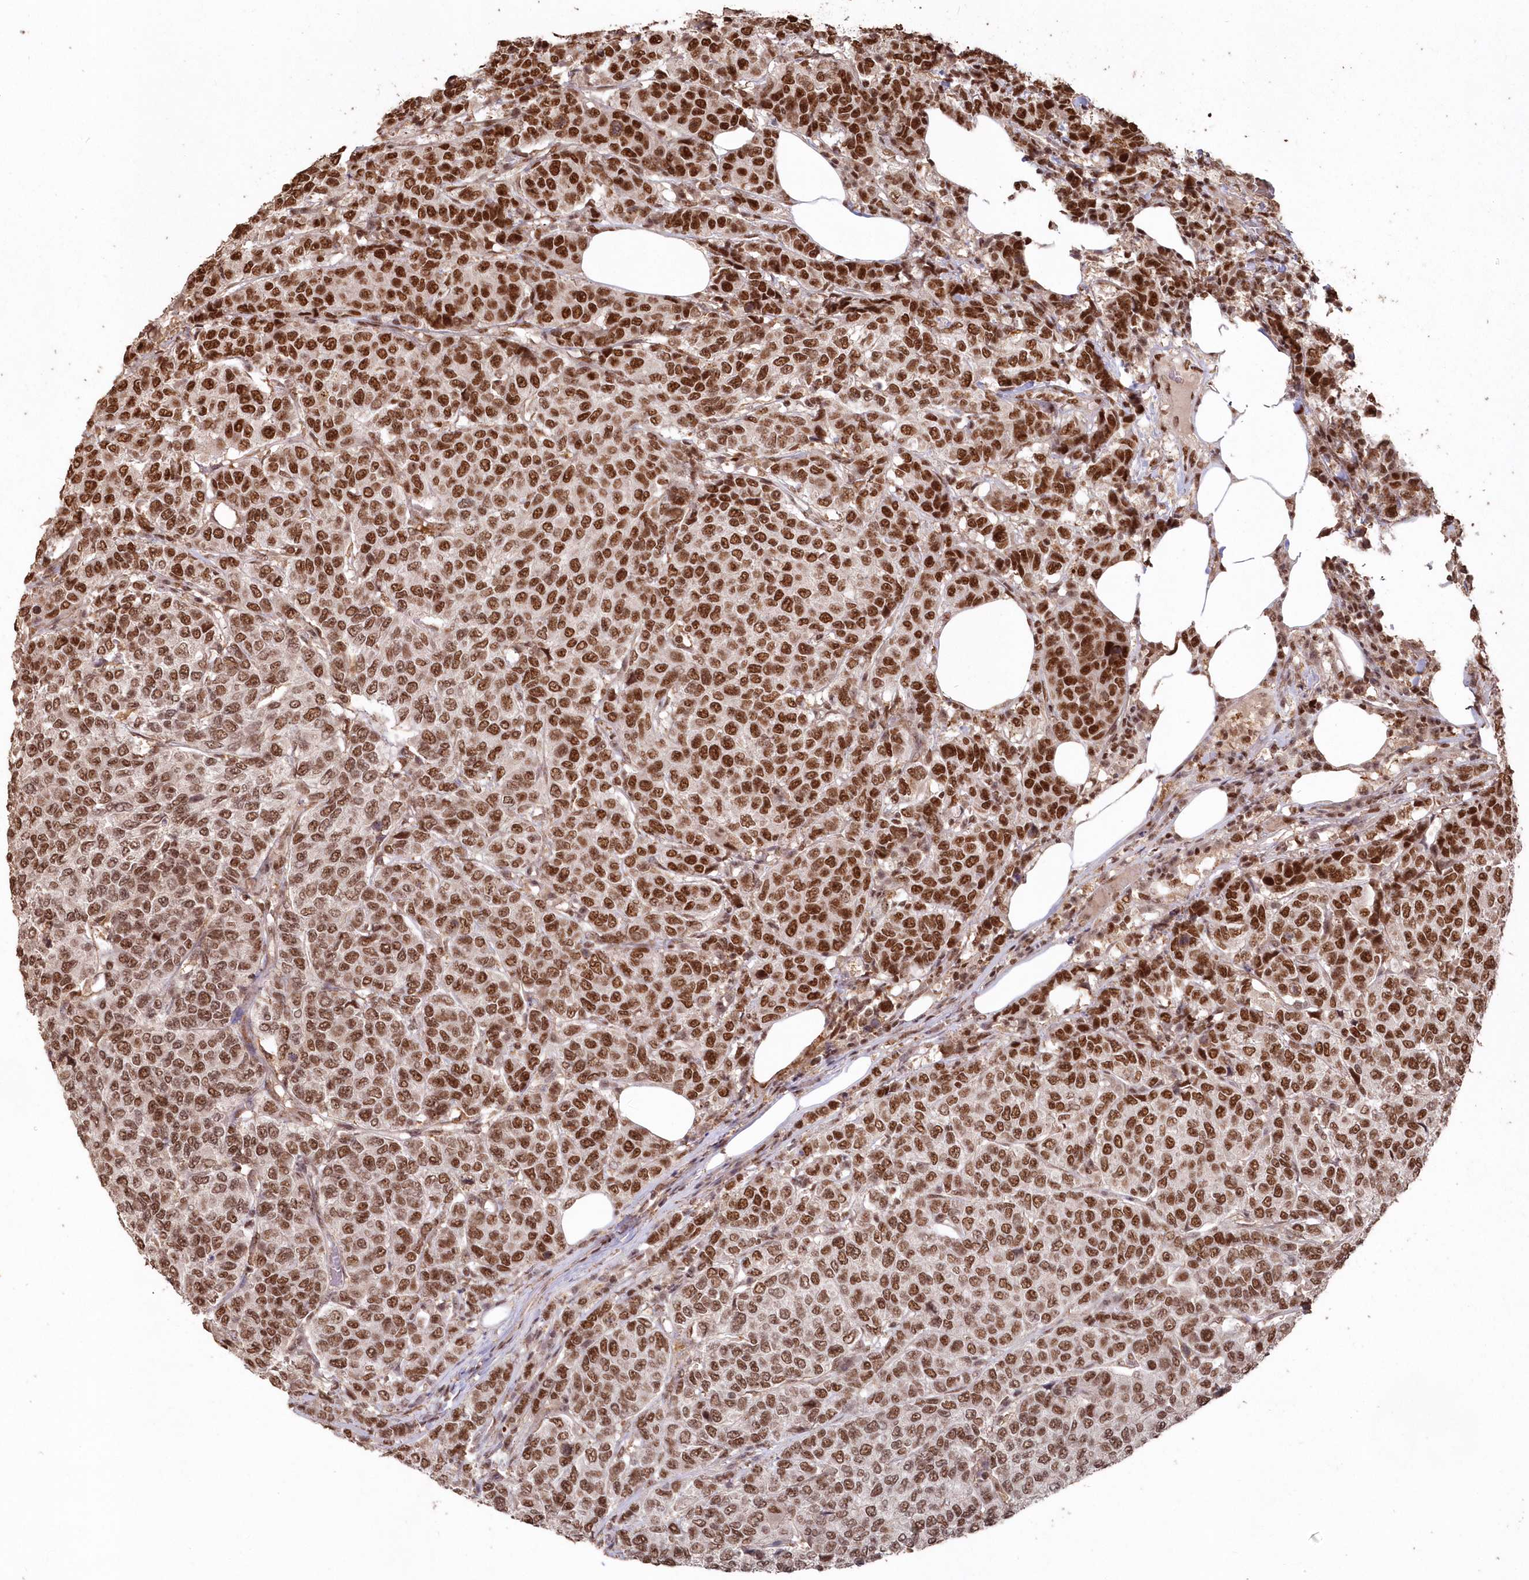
{"staining": {"intensity": "strong", "quantity": ">75%", "location": "nuclear"}, "tissue": "breast cancer", "cell_type": "Tumor cells", "image_type": "cancer", "snomed": [{"axis": "morphology", "description": "Duct carcinoma"}, {"axis": "topography", "description": "Breast"}], "caption": "The micrograph reveals staining of invasive ductal carcinoma (breast), revealing strong nuclear protein positivity (brown color) within tumor cells.", "gene": "PDS5A", "patient": {"sex": "female", "age": 55}}